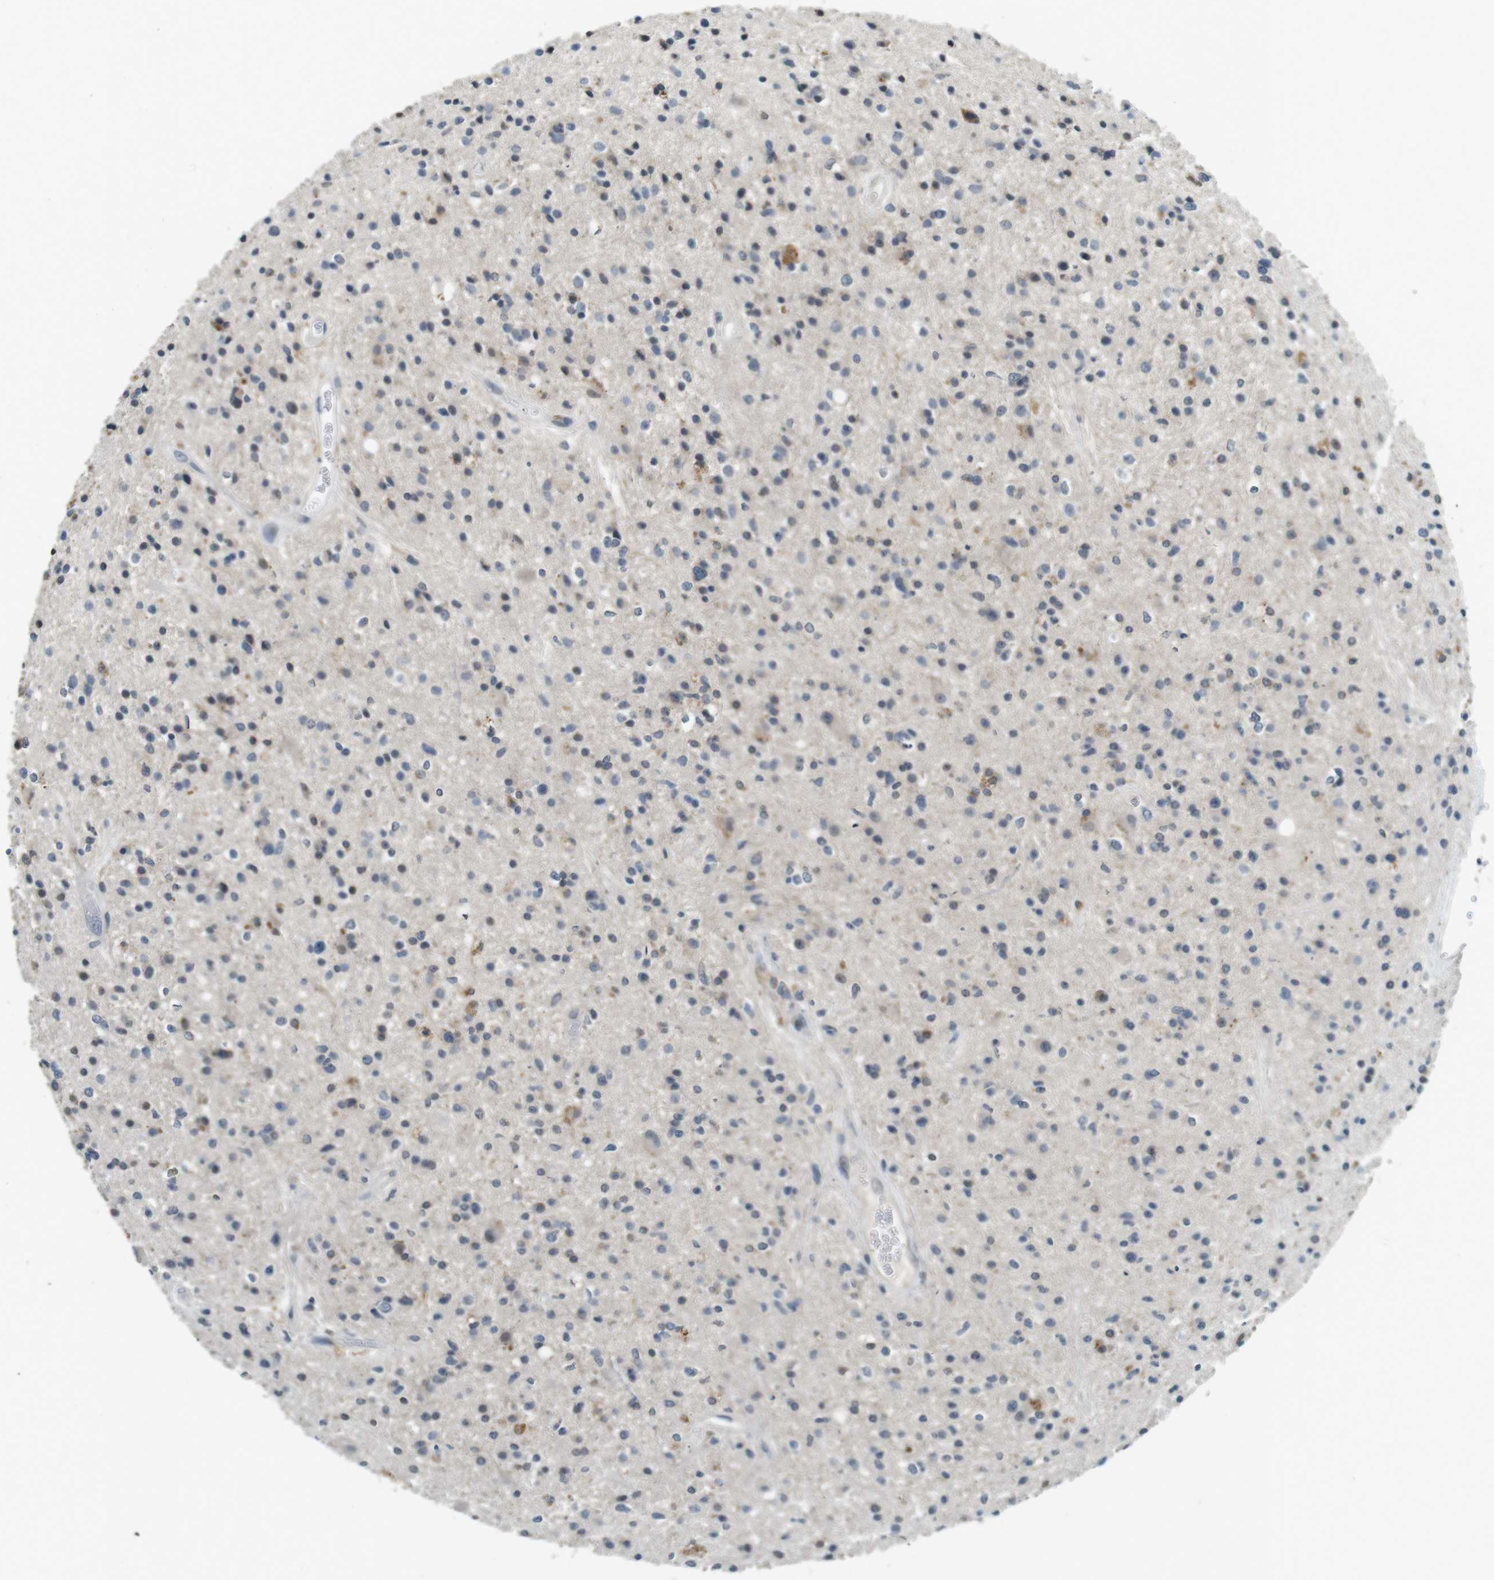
{"staining": {"intensity": "negative", "quantity": "none", "location": "none"}, "tissue": "glioma", "cell_type": "Tumor cells", "image_type": "cancer", "snomed": [{"axis": "morphology", "description": "Glioma, malignant, High grade"}, {"axis": "topography", "description": "Brain"}], "caption": "Glioma was stained to show a protein in brown. There is no significant staining in tumor cells.", "gene": "CDK14", "patient": {"sex": "male", "age": 33}}